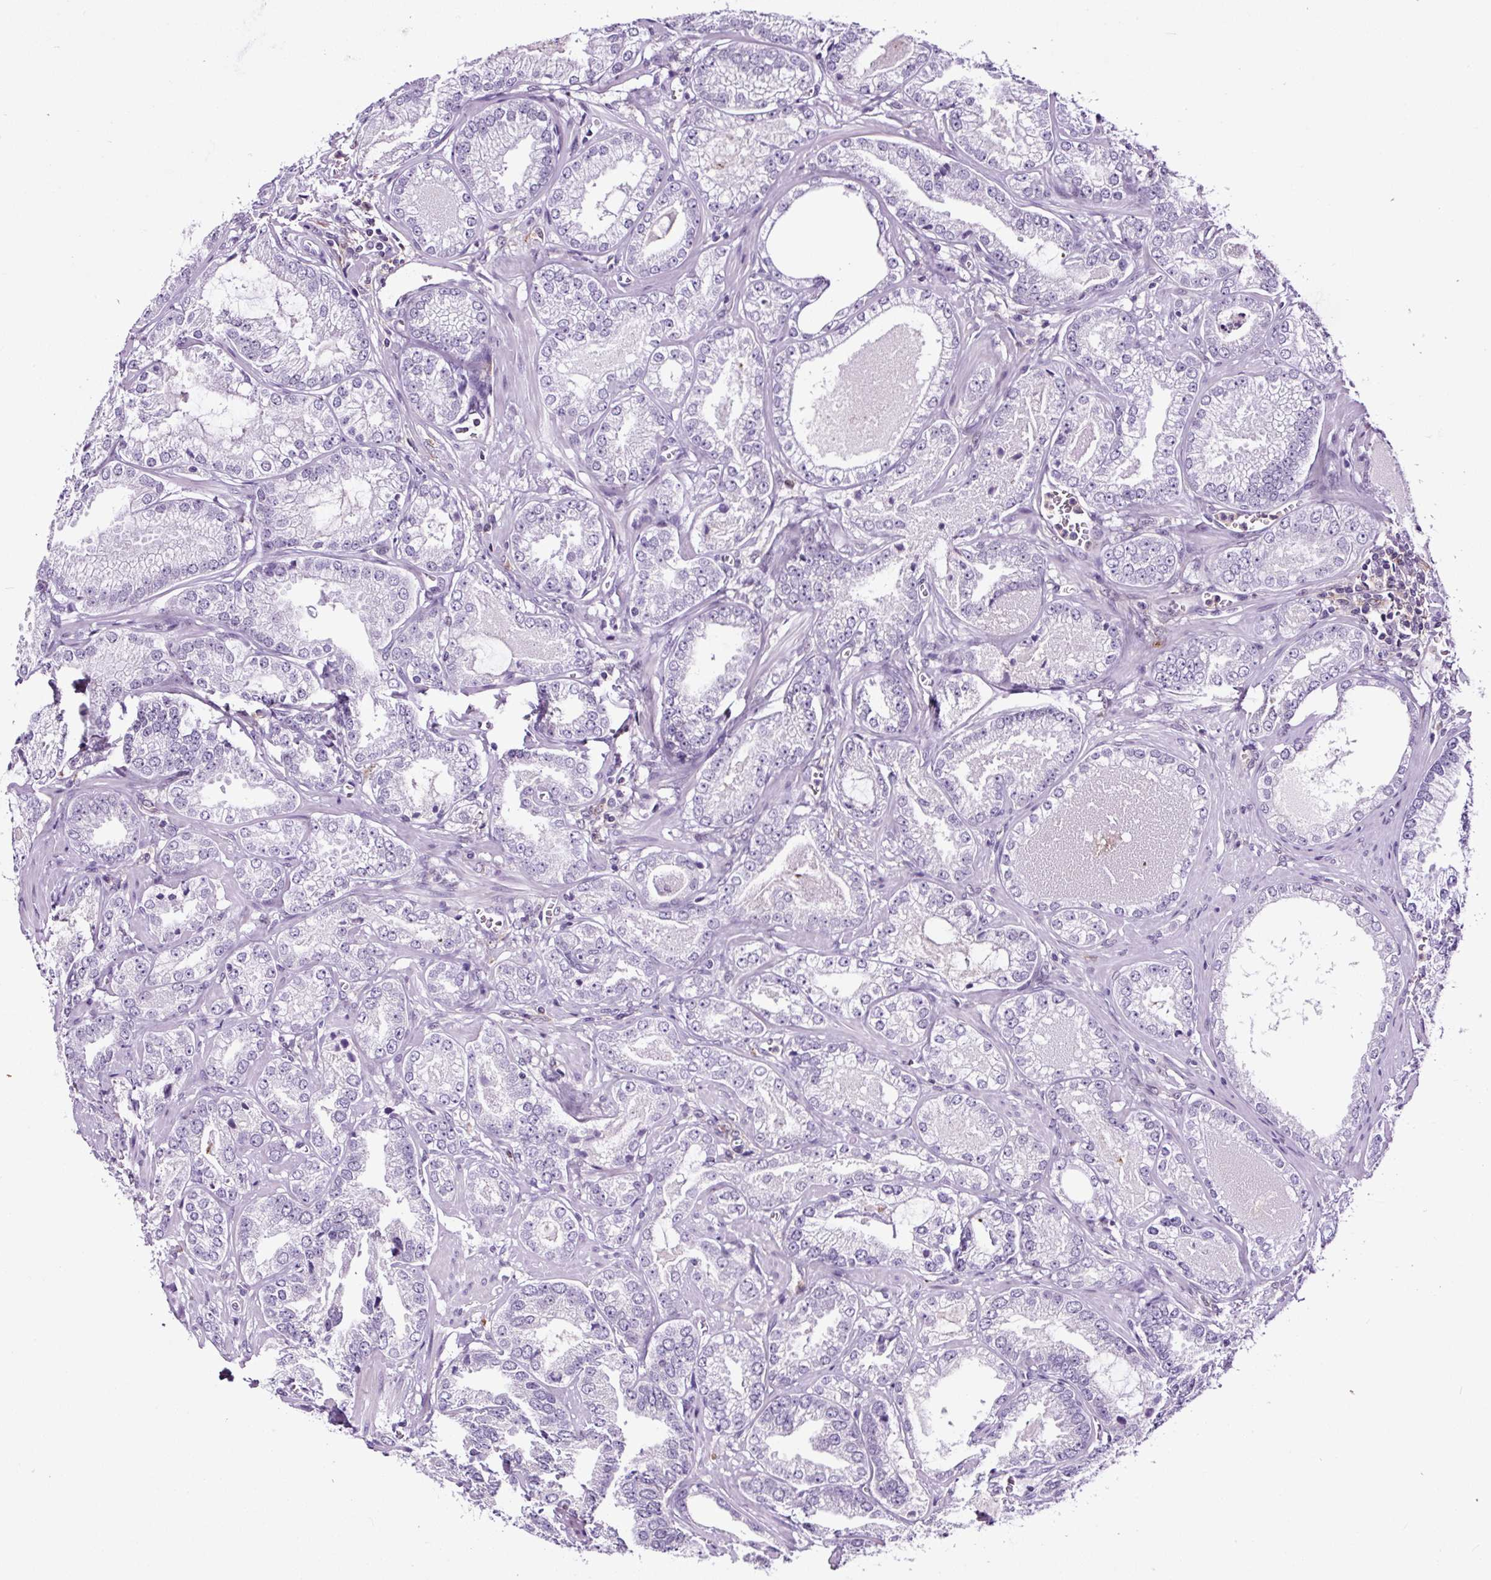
{"staining": {"intensity": "negative", "quantity": "none", "location": "none"}, "tissue": "prostate cancer", "cell_type": "Tumor cells", "image_type": "cancer", "snomed": [{"axis": "morphology", "description": "Adenocarcinoma, Medium grade"}, {"axis": "topography", "description": "Prostate"}], "caption": "Histopathology image shows no protein staining in tumor cells of prostate cancer tissue. (Stains: DAB (3,3'-diaminobenzidine) immunohistochemistry (IHC) with hematoxylin counter stain, Microscopy: brightfield microscopy at high magnification).", "gene": "TAFA3", "patient": {"sex": "male", "age": 57}}